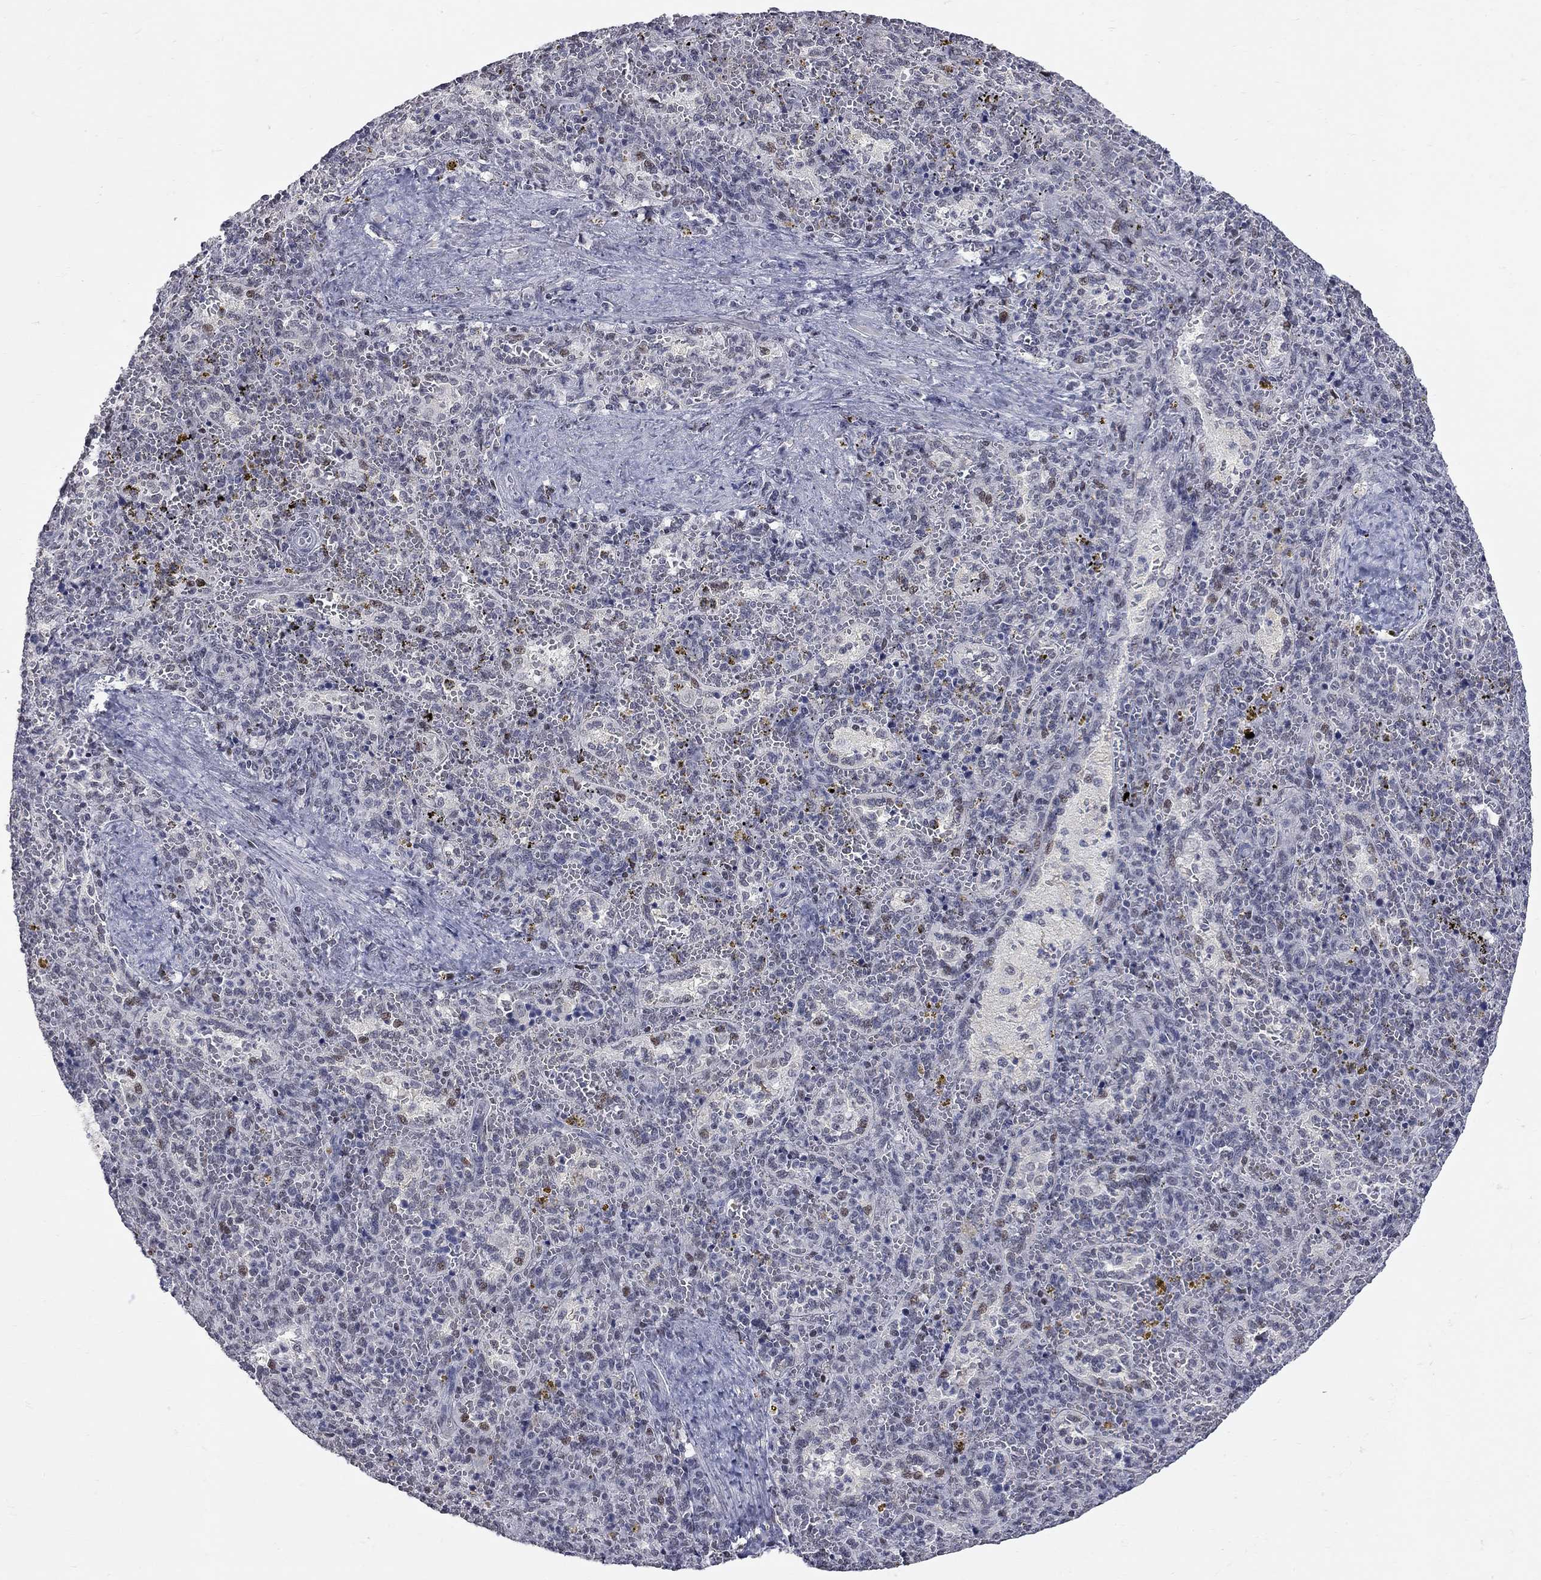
{"staining": {"intensity": "weak", "quantity": "<25%", "location": "nuclear"}, "tissue": "spleen", "cell_type": "Cells in red pulp", "image_type": "normal", "snomed": [{"axis": "morphology", "description": "Normal tissue, NOS"}, {"axis": "topography", "description": "Spleen"}], "caption": "High magnification brightfield microscopy of unremarkable spleen stained with DAB (brown) and counterstained with hematoxylin (blue): cells in red pulp show no significant staining. The staining was performed using DAB to visualize the protein expression in brown, while the nuclei were stained in blue with hematoxylin (Magnification: 20x).", "gene": "ZNF154", "patient": {"sex": "female", "age": 50}}